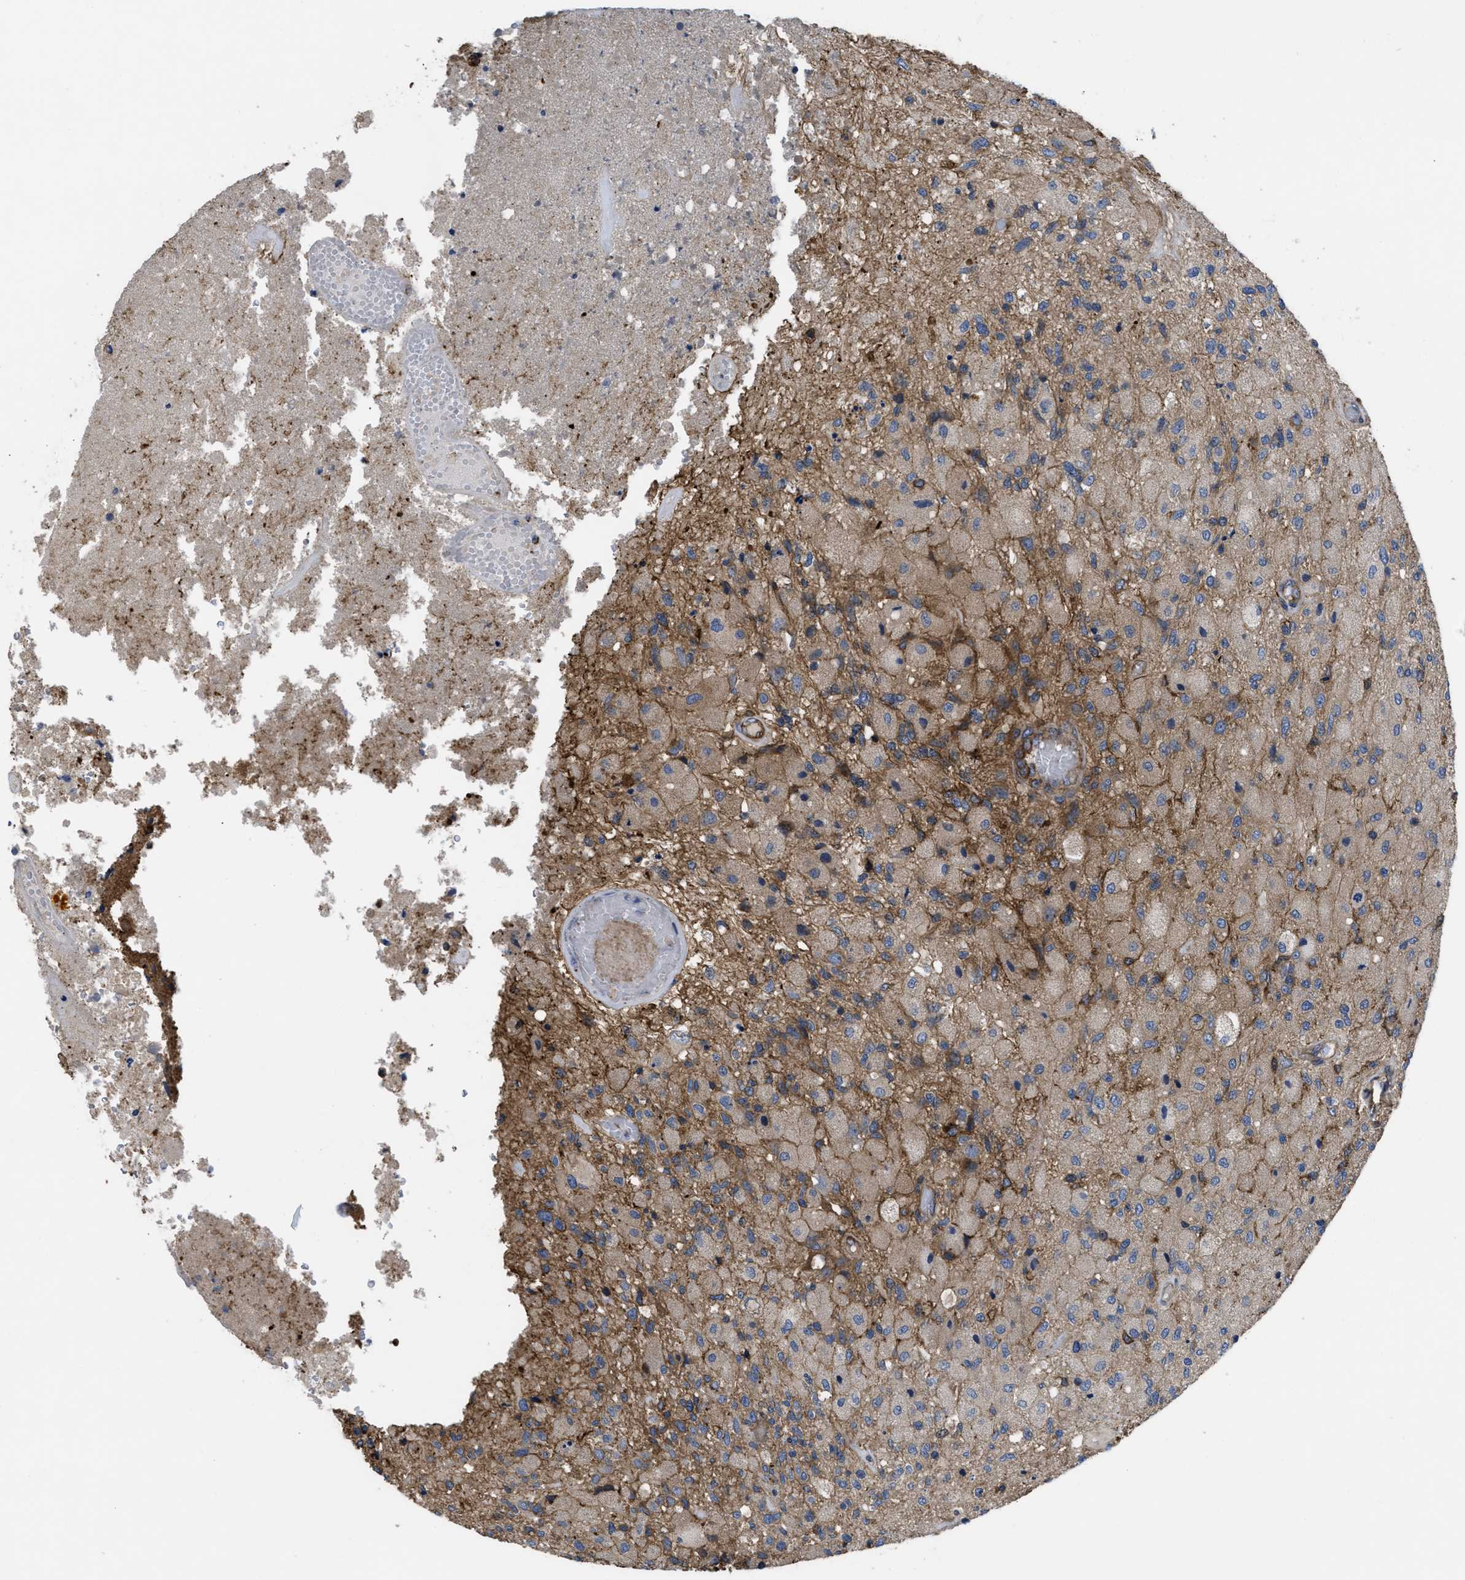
{"staining": {"intensity": "weak", "quantity": "25%-75%", "location": "cytoplasmic/membranous"}, "tissue": "glioma", "cell_type": "Tumor cells", "image_type": "cancer", "snomed": [{"axis": "morphology", "description": "Normal tissue, NOS"}, {"axis": "morphology", "description": "Glioma, malignant, High grade"}, {"axis": "topography", "description": "Cerebral cortex"}], "caption": "Weak cytoplasmic/membranous protein staining is appreciated in approximately 25%-75% of tumor cells in high-grade glioma (malignant).", "gene": "SCUBE2", "patient": {"sex": "male", "age": 77}}